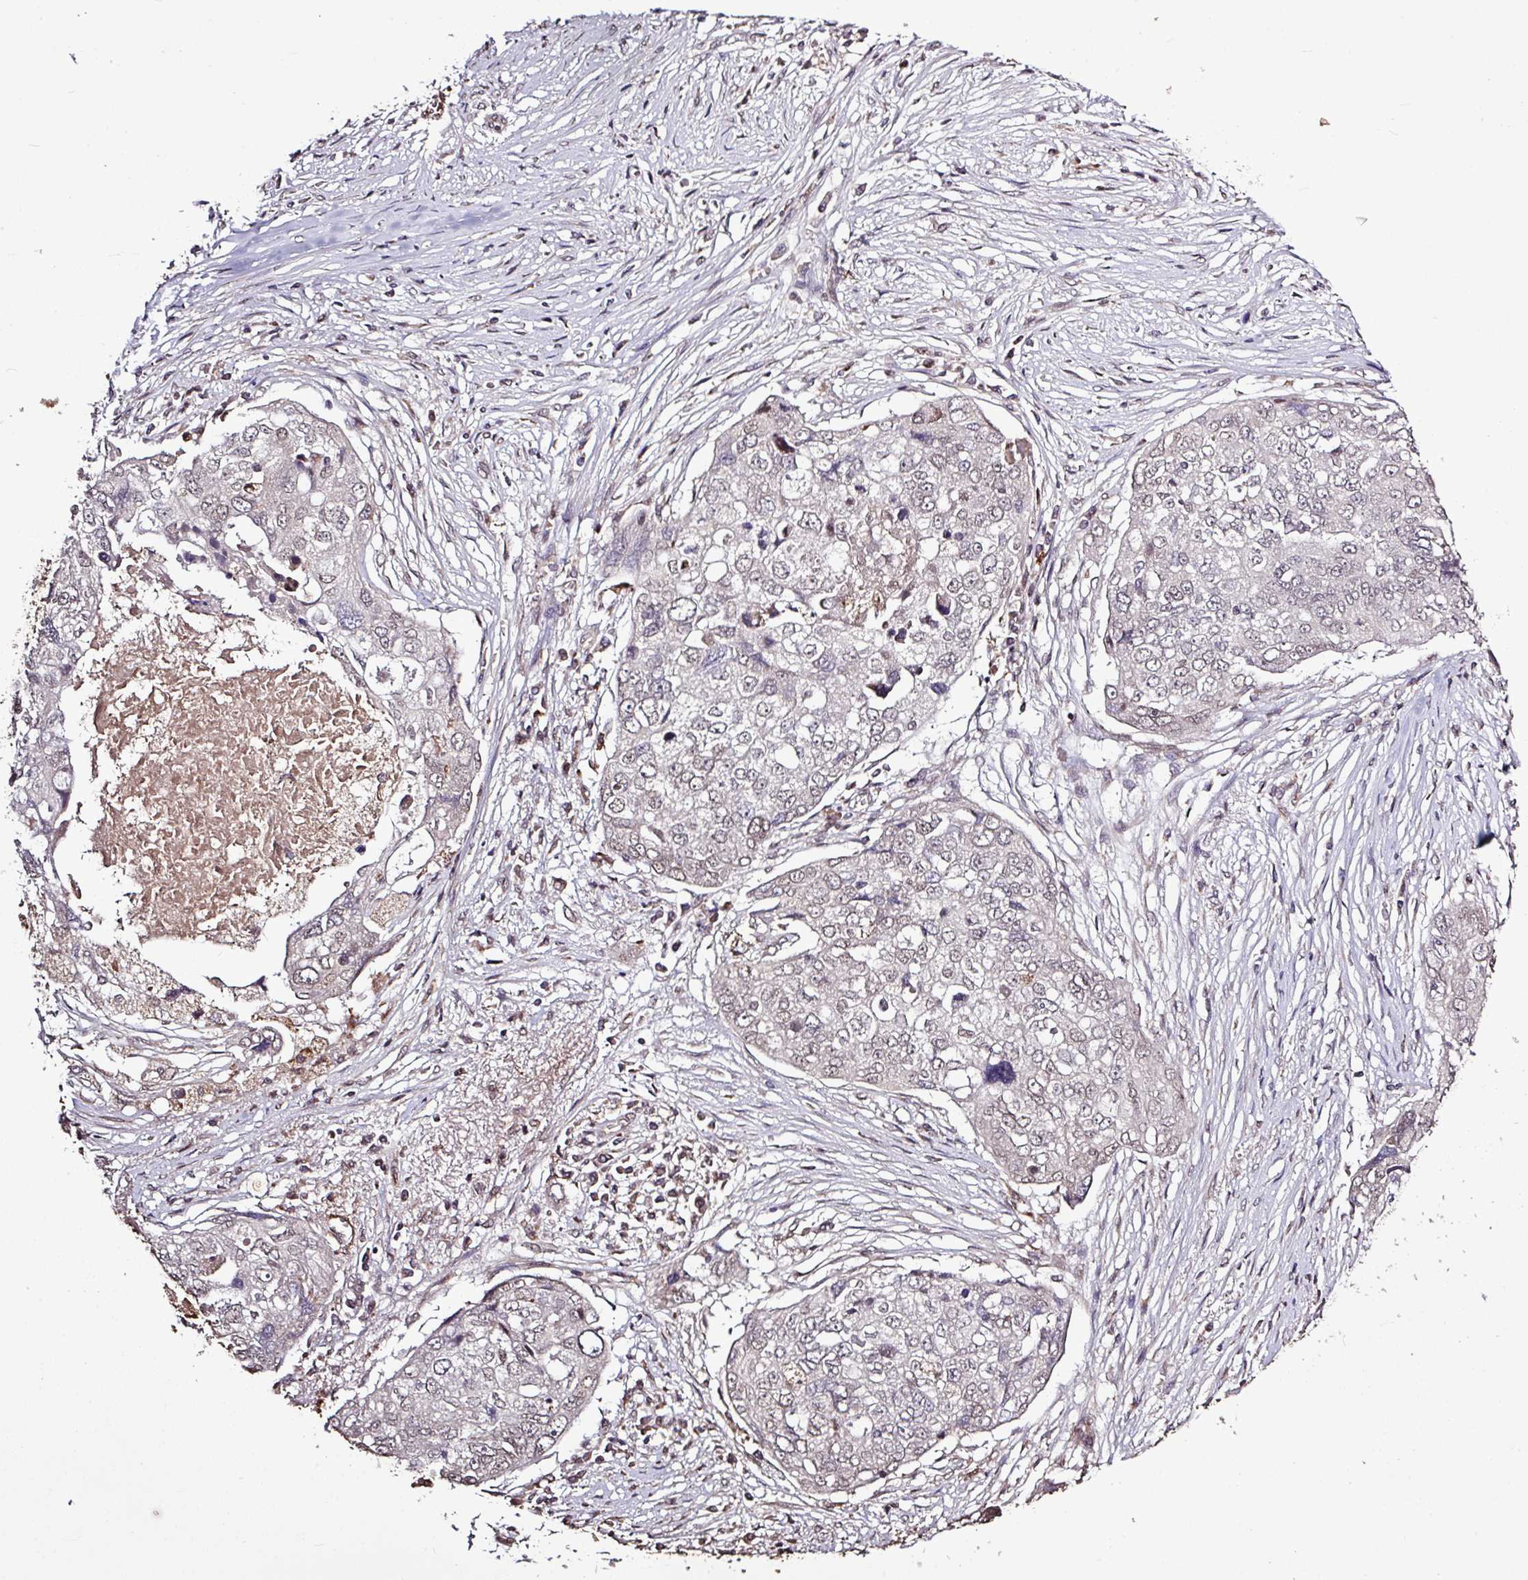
{"staining": {"intensity": "negative", "quantity": "none", "location": "none"}, "tissue": "ovarian cancer", "cell_type": "Tumor cells", "image_type": "cancer", "snomed": [{"axis": "morphology", "description": "Carcinoma, endometroid"}, {"axis": "topography", "description": "Ovary"}], "caption": "Micrograph shows no significant protein positivity in tumor cells of endometroid carcinoma (ovarian). The staining was performed using DAB to visualize the protein expression in brown, while the nuclei were stained in blue with hematoxylin (Magnification: 20x).", "gene": "SKIC2", "patient": {"sex": "female", "age": 70}}